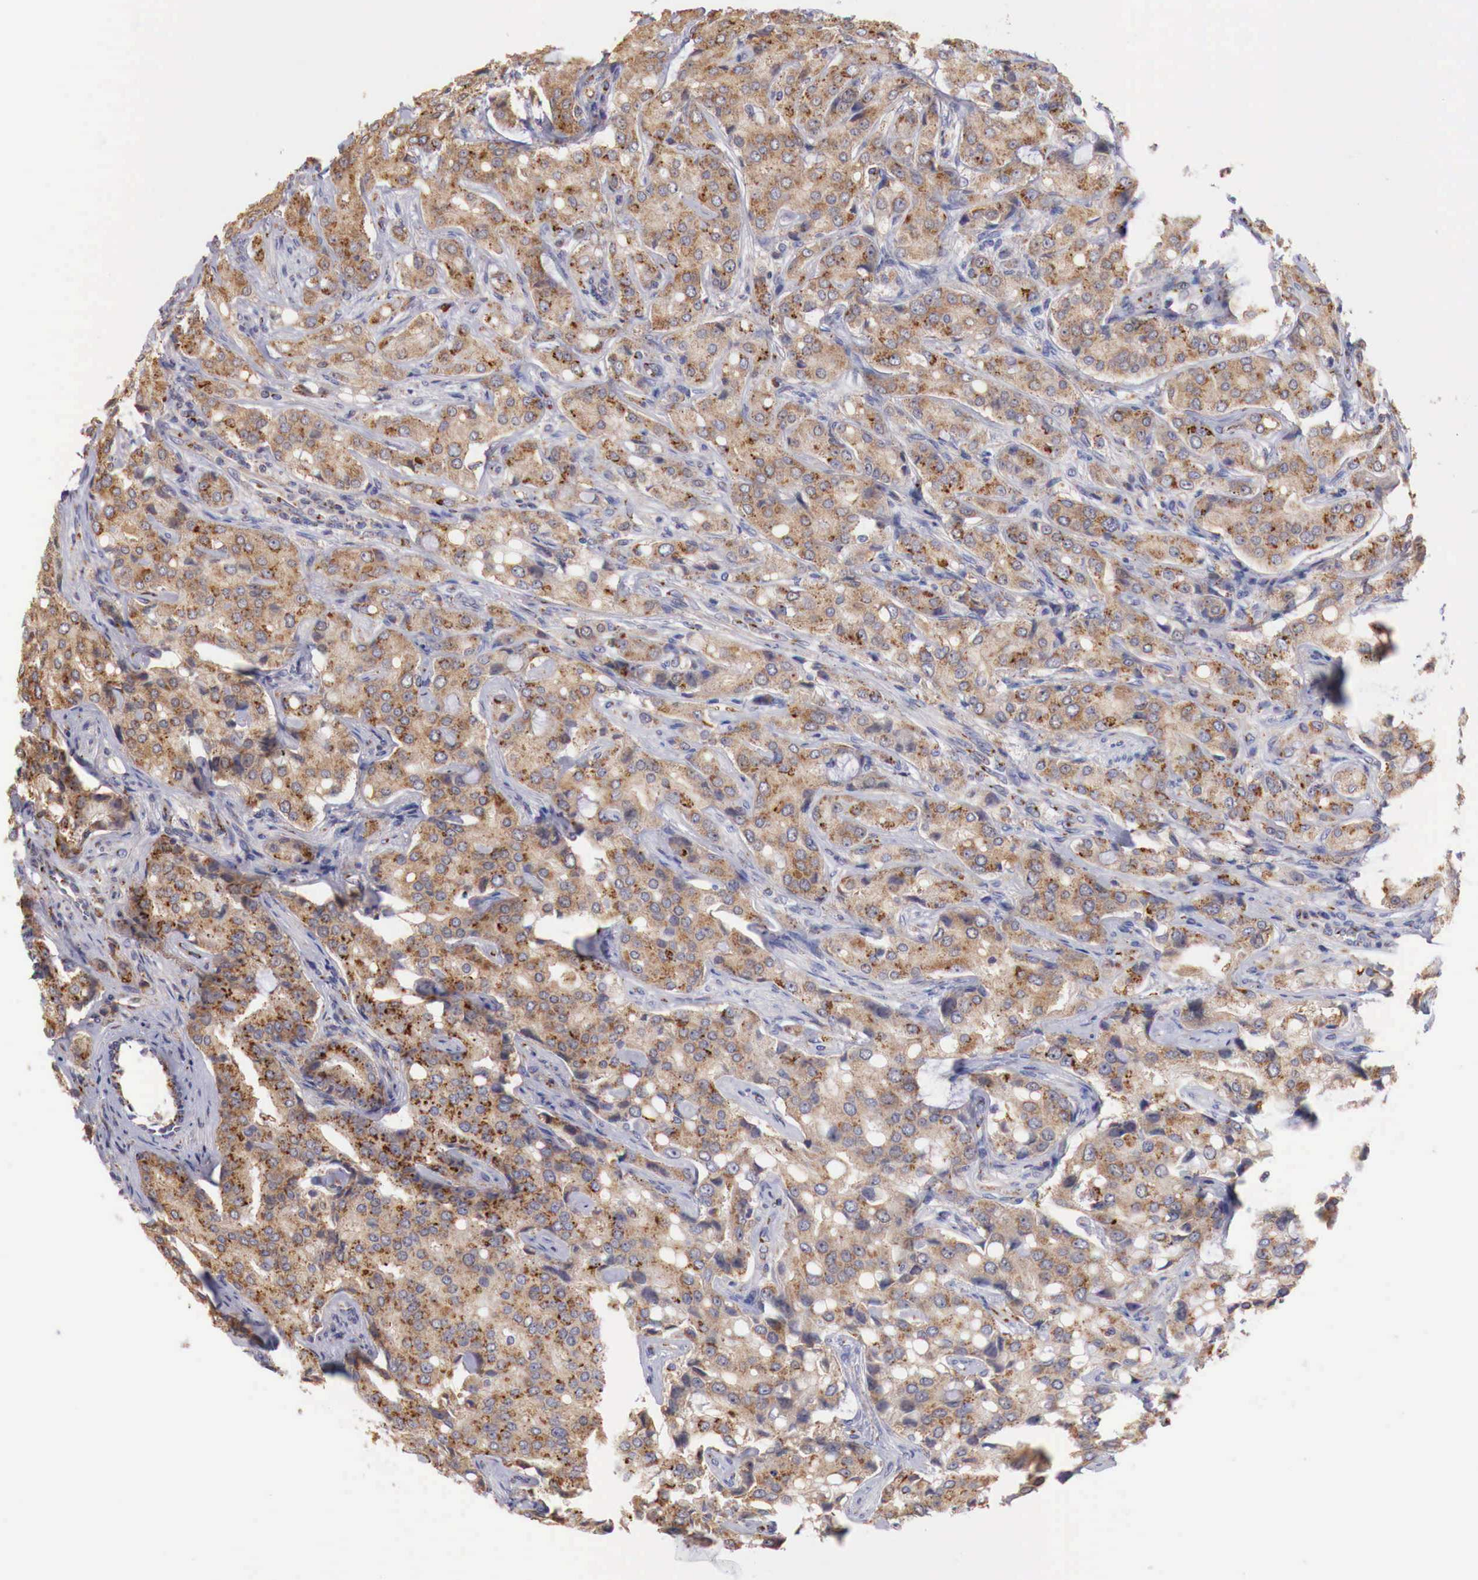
{"staining": {"intensity": "moderate", "quantity": ">75%", "location": "cytoplasmic/membranous"}, "tissue": "prostate cancer", "cell_type": "Tumor cells", "image_type": "cancer", "snomed": [{"axis": "morphology", "description": "Adenocarcinoma, Medium grade"}, {"axis": "topography", "description": "Prostate"}], "caption": "Protein analysis of prostate medium-grade adenocarcinoma tissue reveals moderate cytoplasmic/membranous staining in about >75% of tumor cells.", "gene": "SYAP1", "patient": {"sex": "male", "age": 72}}